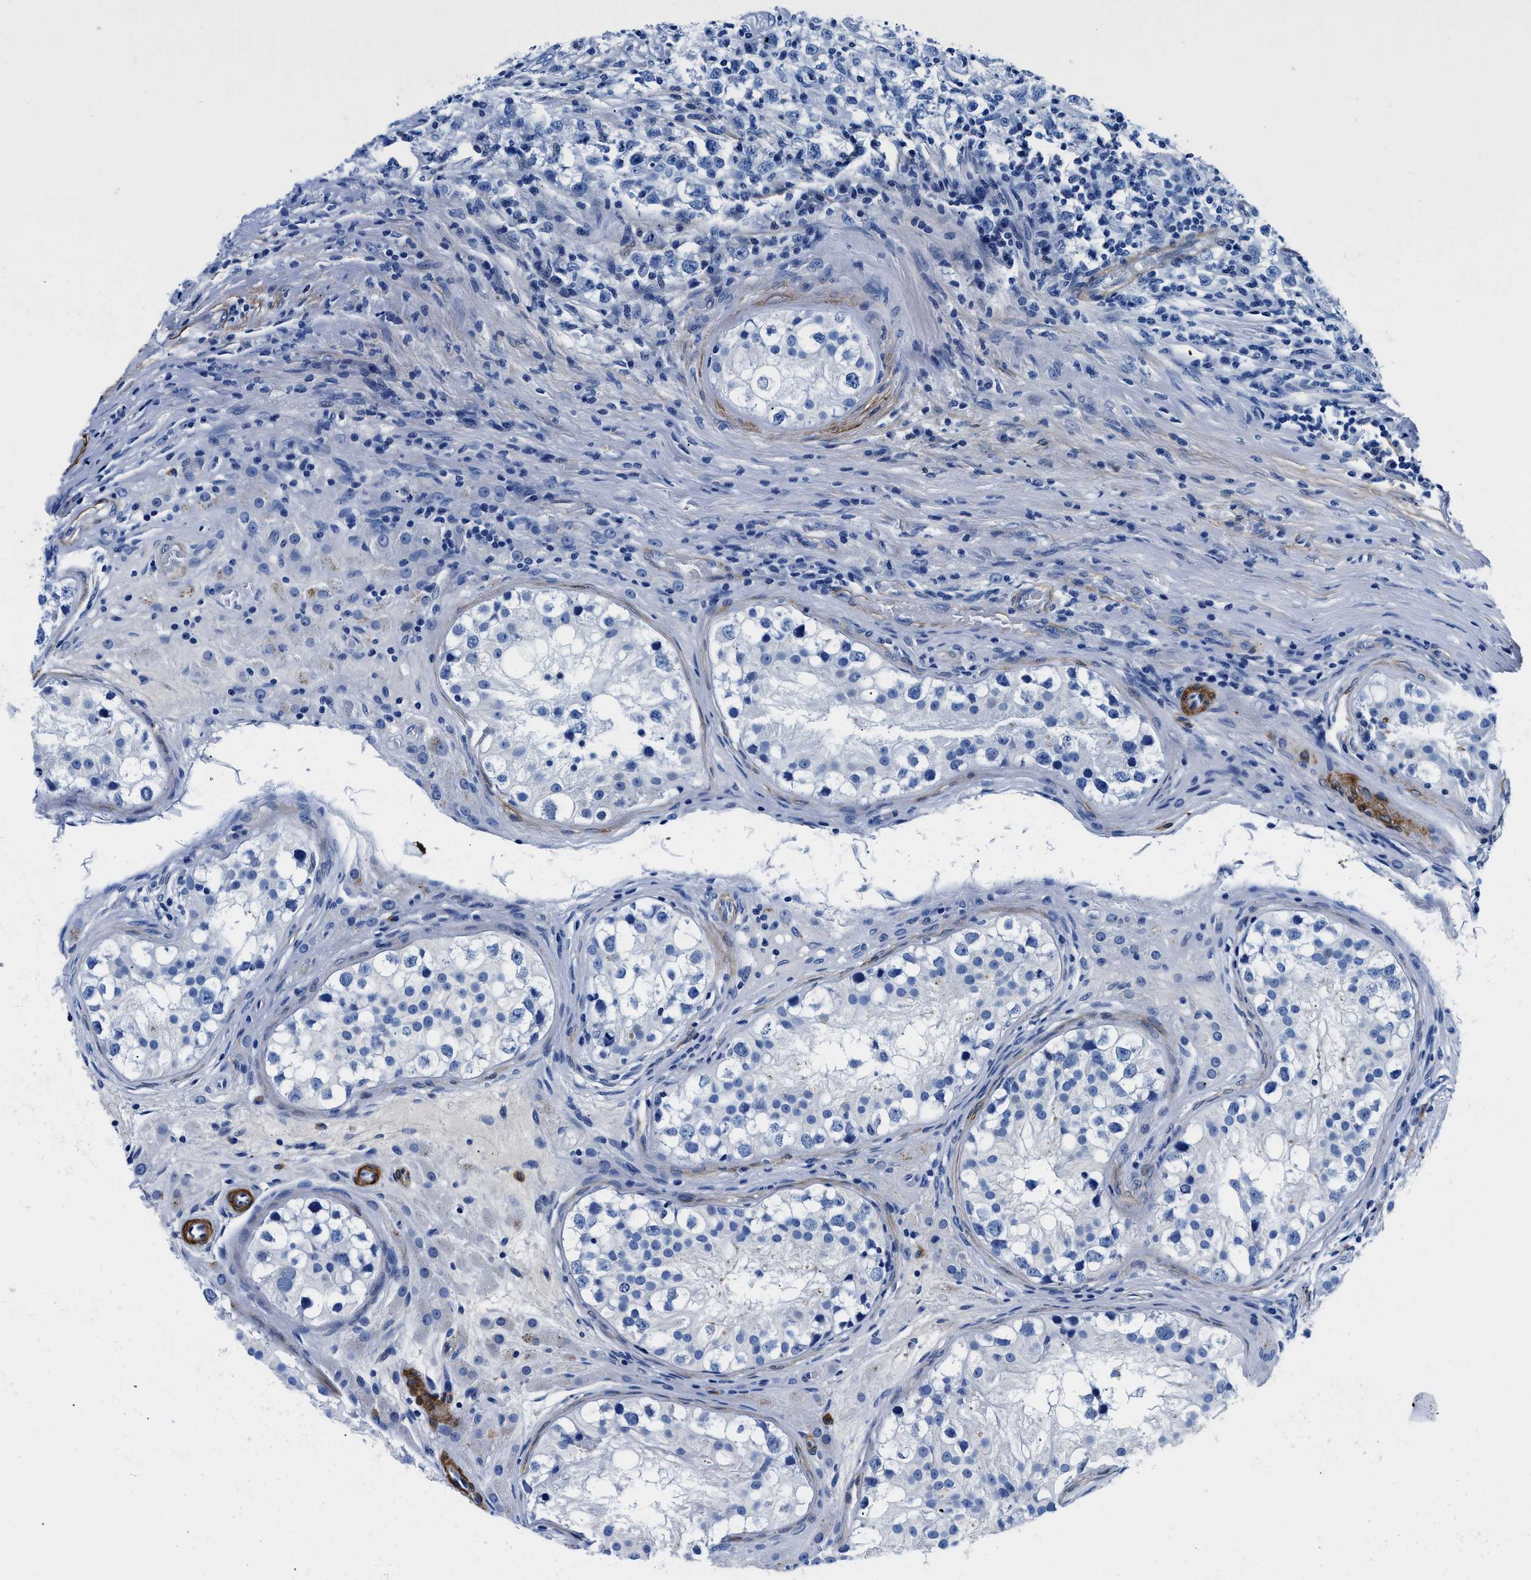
{"staining": {"intensity": "negative", "quantity": "none", "location": "none"}, "tissue": "testis cancer", "cell_type": "Tumor cells", "image_type": "cancer", "snomed": [{"axis": "morphology", "description": "Carcinoma, Embryonal, NOS"}, {"axis": "topography", "description": "Testis"}], "caption": "An image of human testis cancer (embryonal carcinoma) is negative for staining in tumor cells.", "gene": "TEX261", "patient": {"sex": "male", "age": 21}}